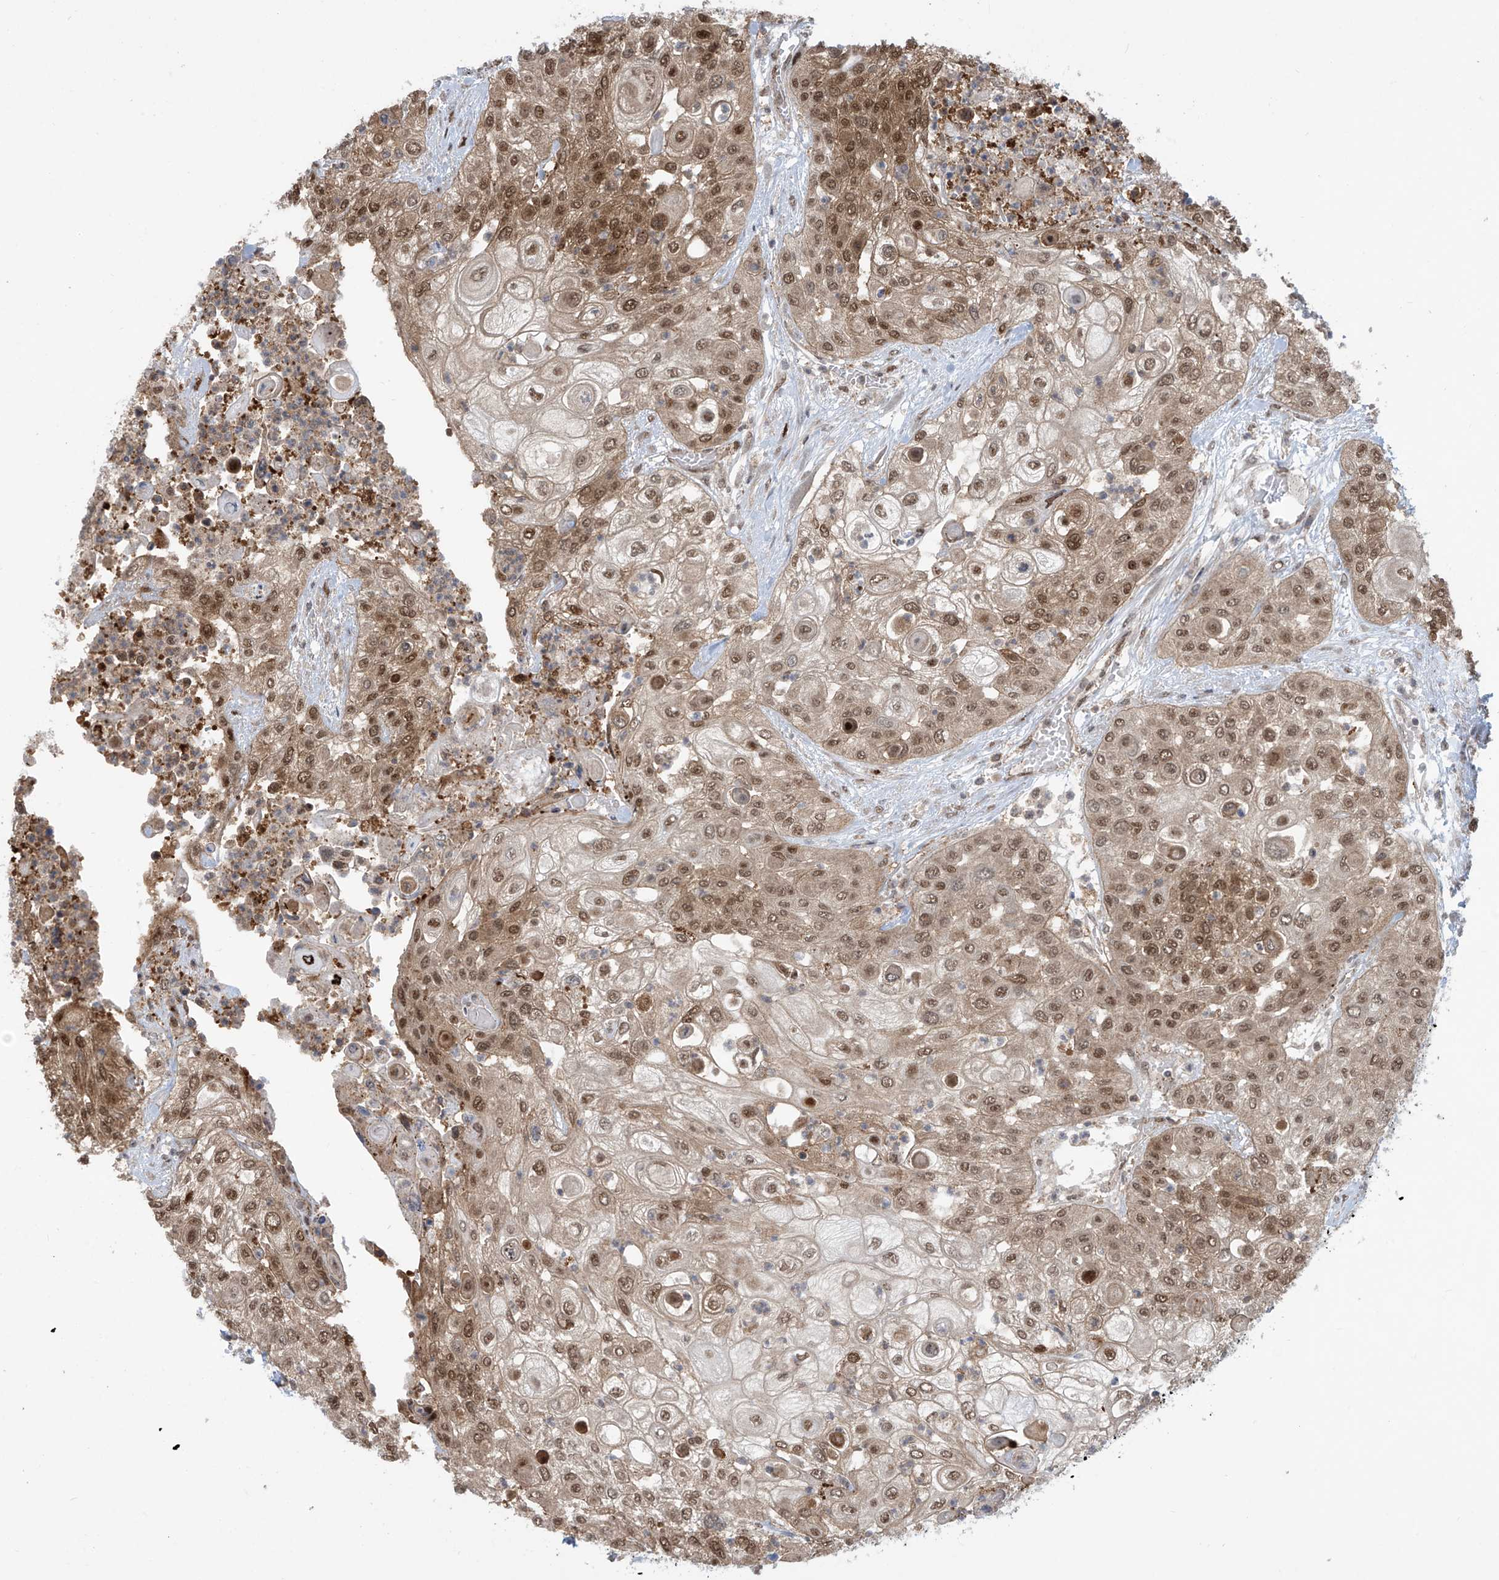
{"staining": {"intensity": "moderate", "quantity": ">75%", "location": "cytoplasmic/membranous,nuclear"}, "tissue": "urothelial cancer", "cell_type": "Tumor cells", "image_type": "cancer", "snomed": [{"axis": "morphology", "description": "Urothelial carcinoma, High grade"}, {"axis": "topography", "description": "Urinary bladder"}], "caption": "Urothelial cancer stained with a protein marker shows moderate staining in tumor cells.", "gene": "LAGE3", "patient": {"sex": "female", "age": 79}}